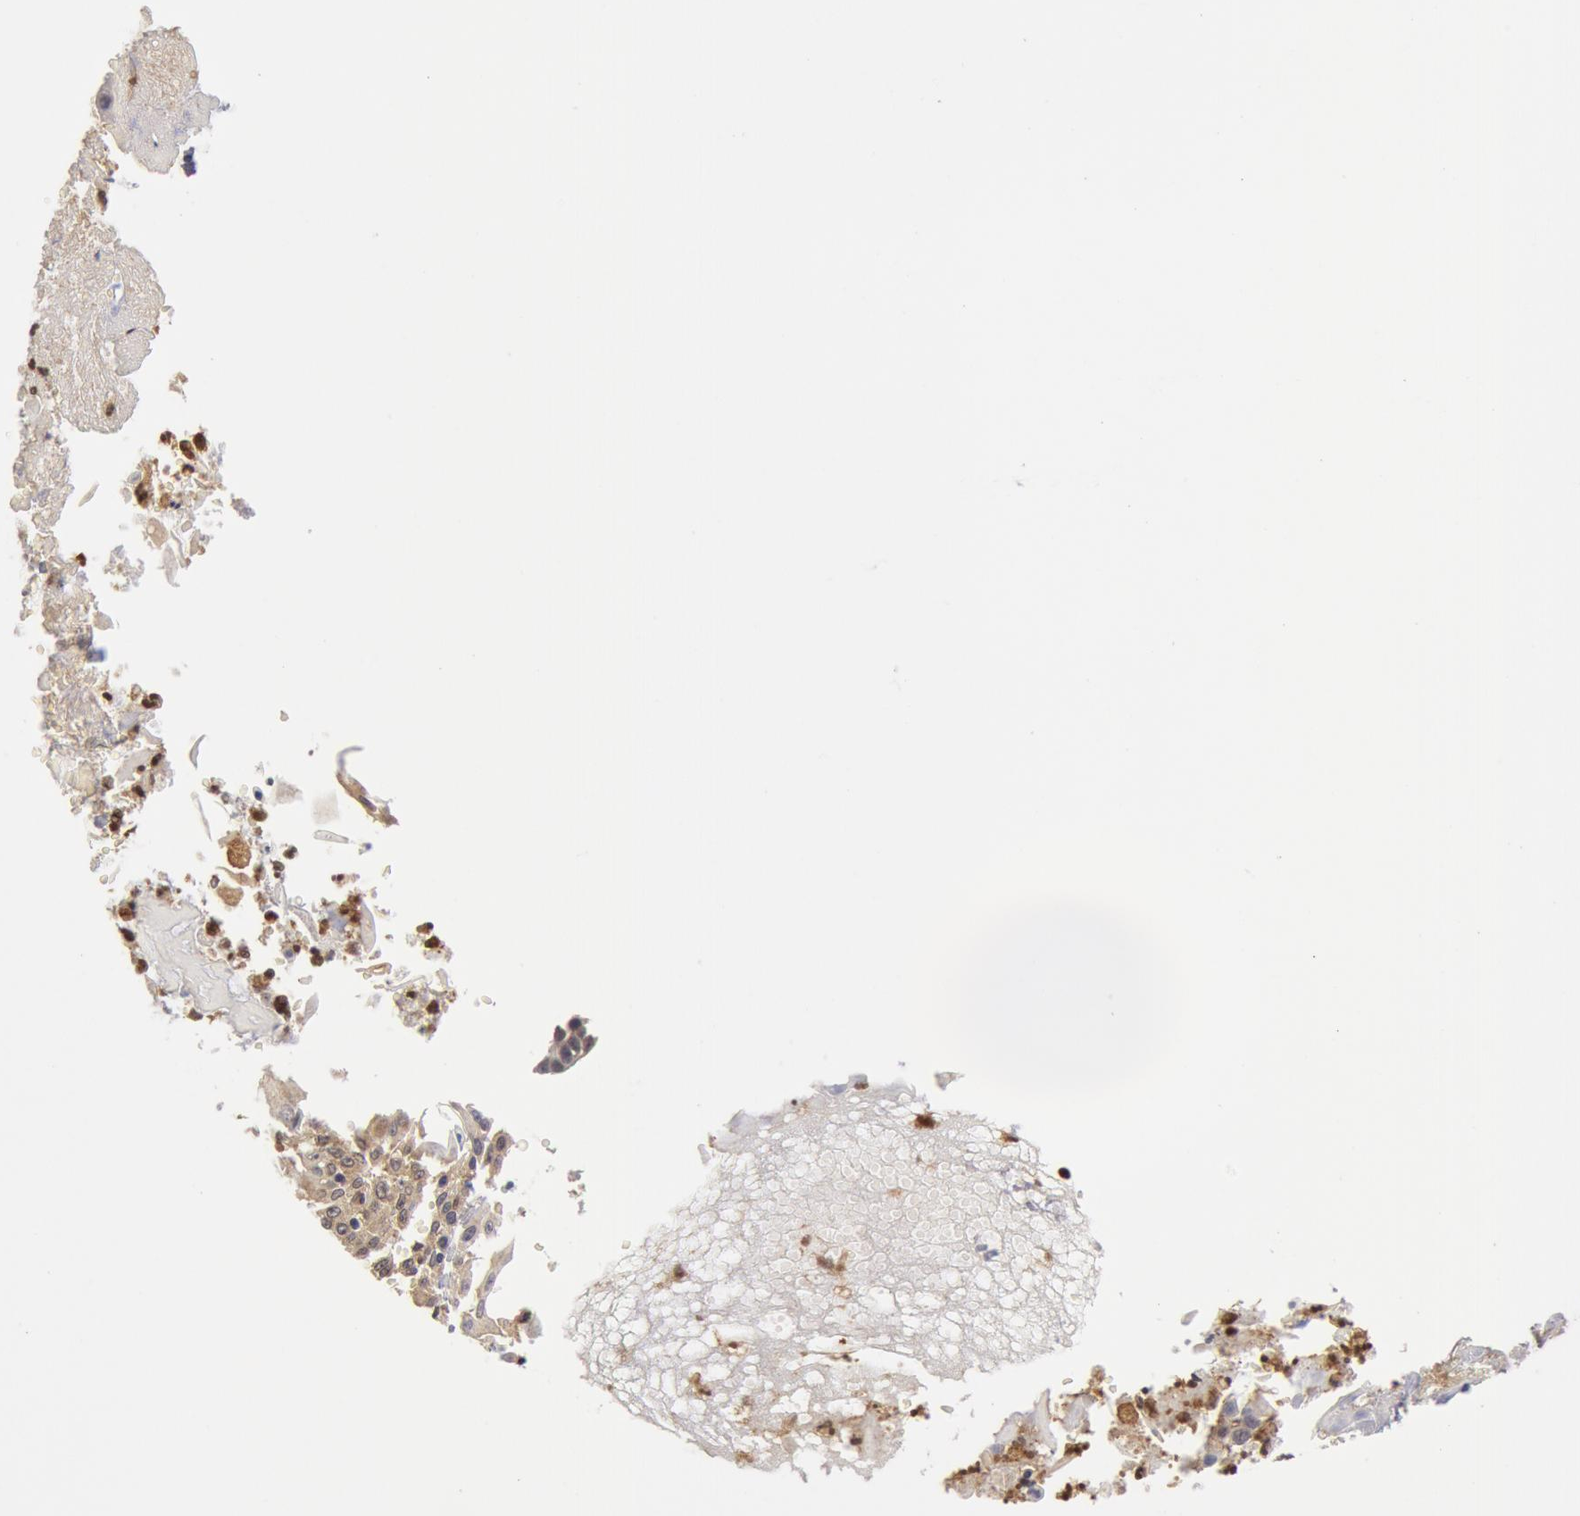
{"staining": {"intensity": "moderate", "quantity": ">75%", "location": "cytoplasmic/membranous"}, "tissue": "cervical cancer", "cell_type": "Tumor cells", "image_type": "cancer", "snomed": [{"axis": "morphology", "description": "Squamous cell carcinoma, NOS"}, {"axis": "topography", "description": "Cervix"}], "caption": "Protein staining by immunohistochemistry (IHC) demonstrates moderate cytoplasmic/membranous staining in approximately >75% of tumor cells in cervical squamous cell carcinoma.", "gene": "SYK", "patient": {"sex": "female", "age": 57}}